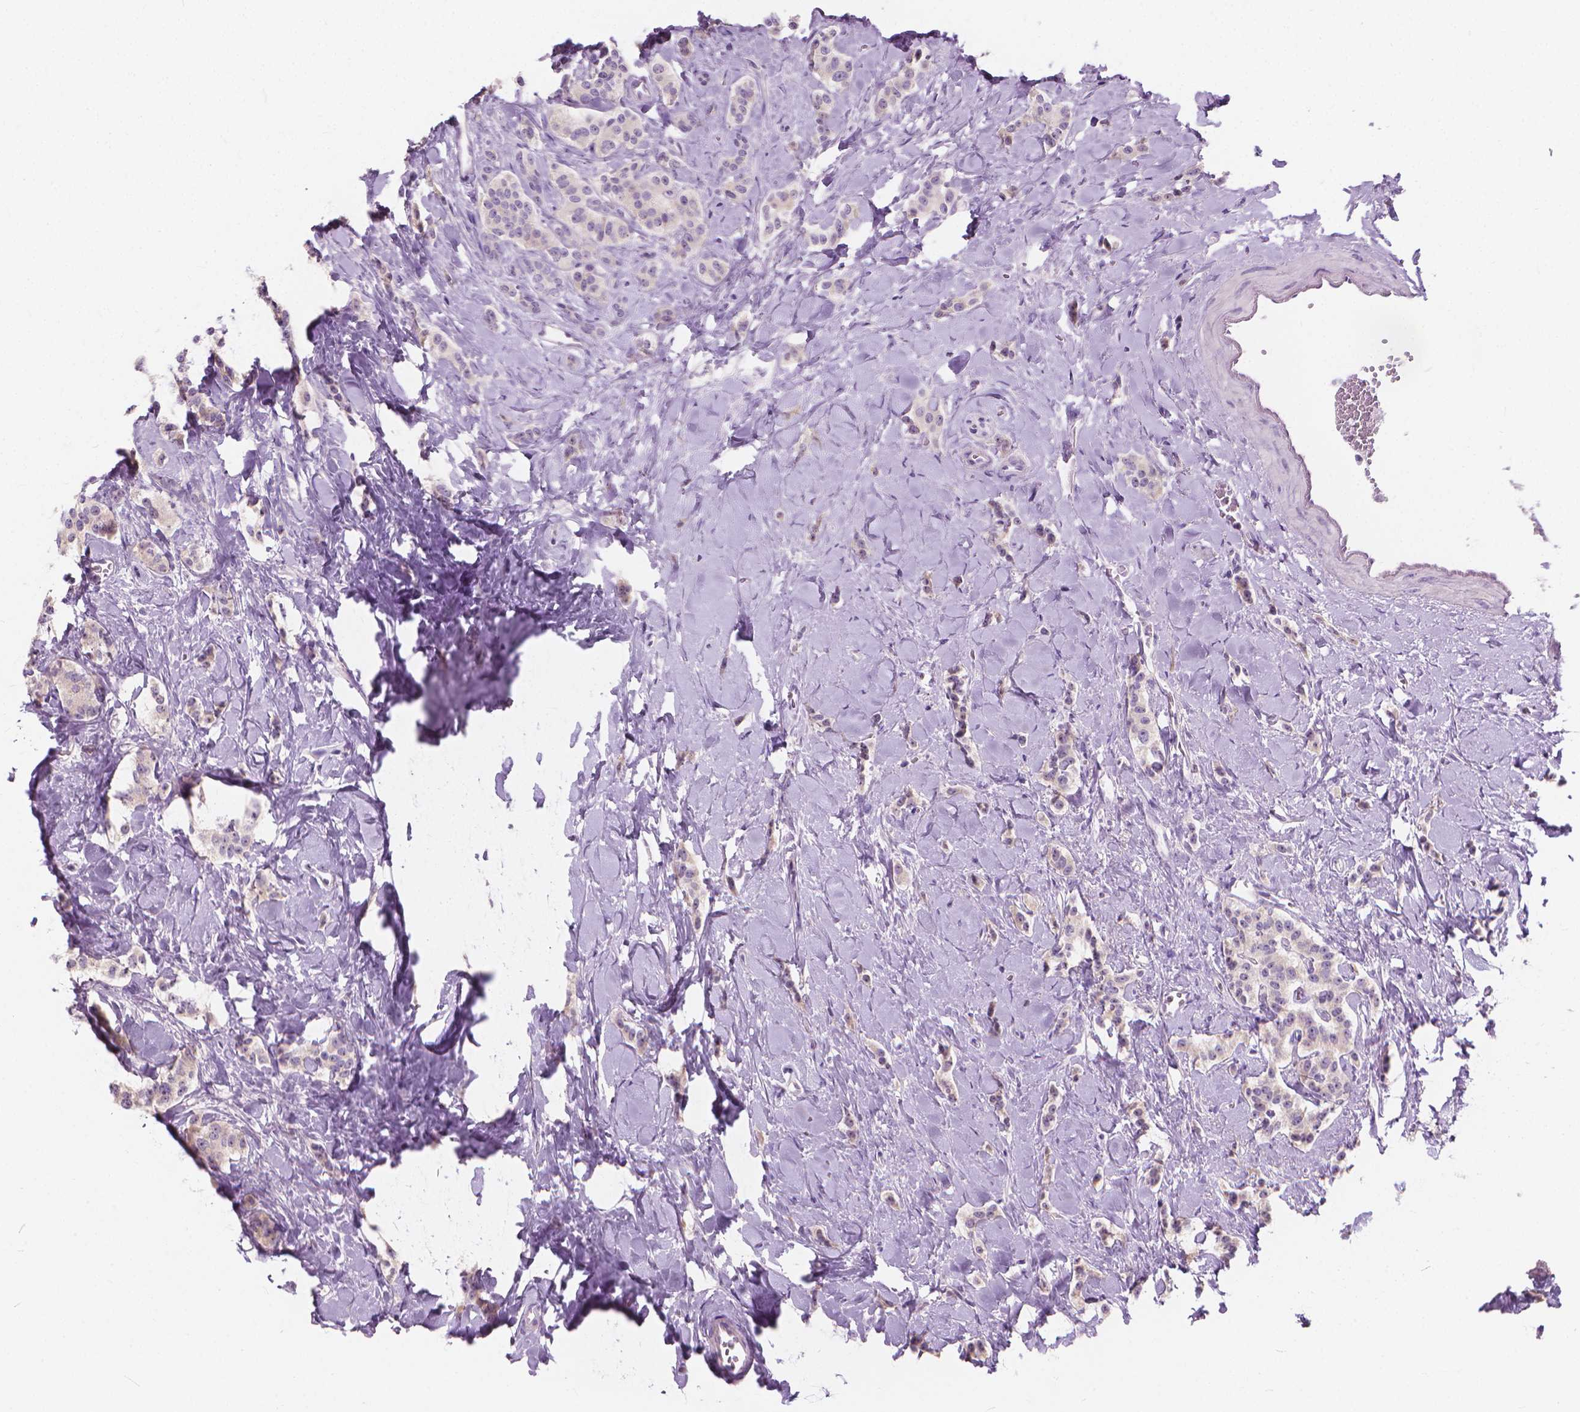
{"staining": {"intensity": "negative", "quantity": "none", "location": "none"}, "tissue": "carcinoid", "cell_type": "Tumor cells", "image_type": "cancer", "snomed": [{"axis": "morphology", "description": "Normal tissue, NOS"}, {"axis": "morphology", "description": "Carcinoid, malignant, NOS"}, {"axis": "topography", "description": "Pancreas"}], "caption": "Tumor cells are negative for brown protein staining in carcinoid.", "gene": "GPRC5A", "patient": {"sex": "male", "age": 36}}